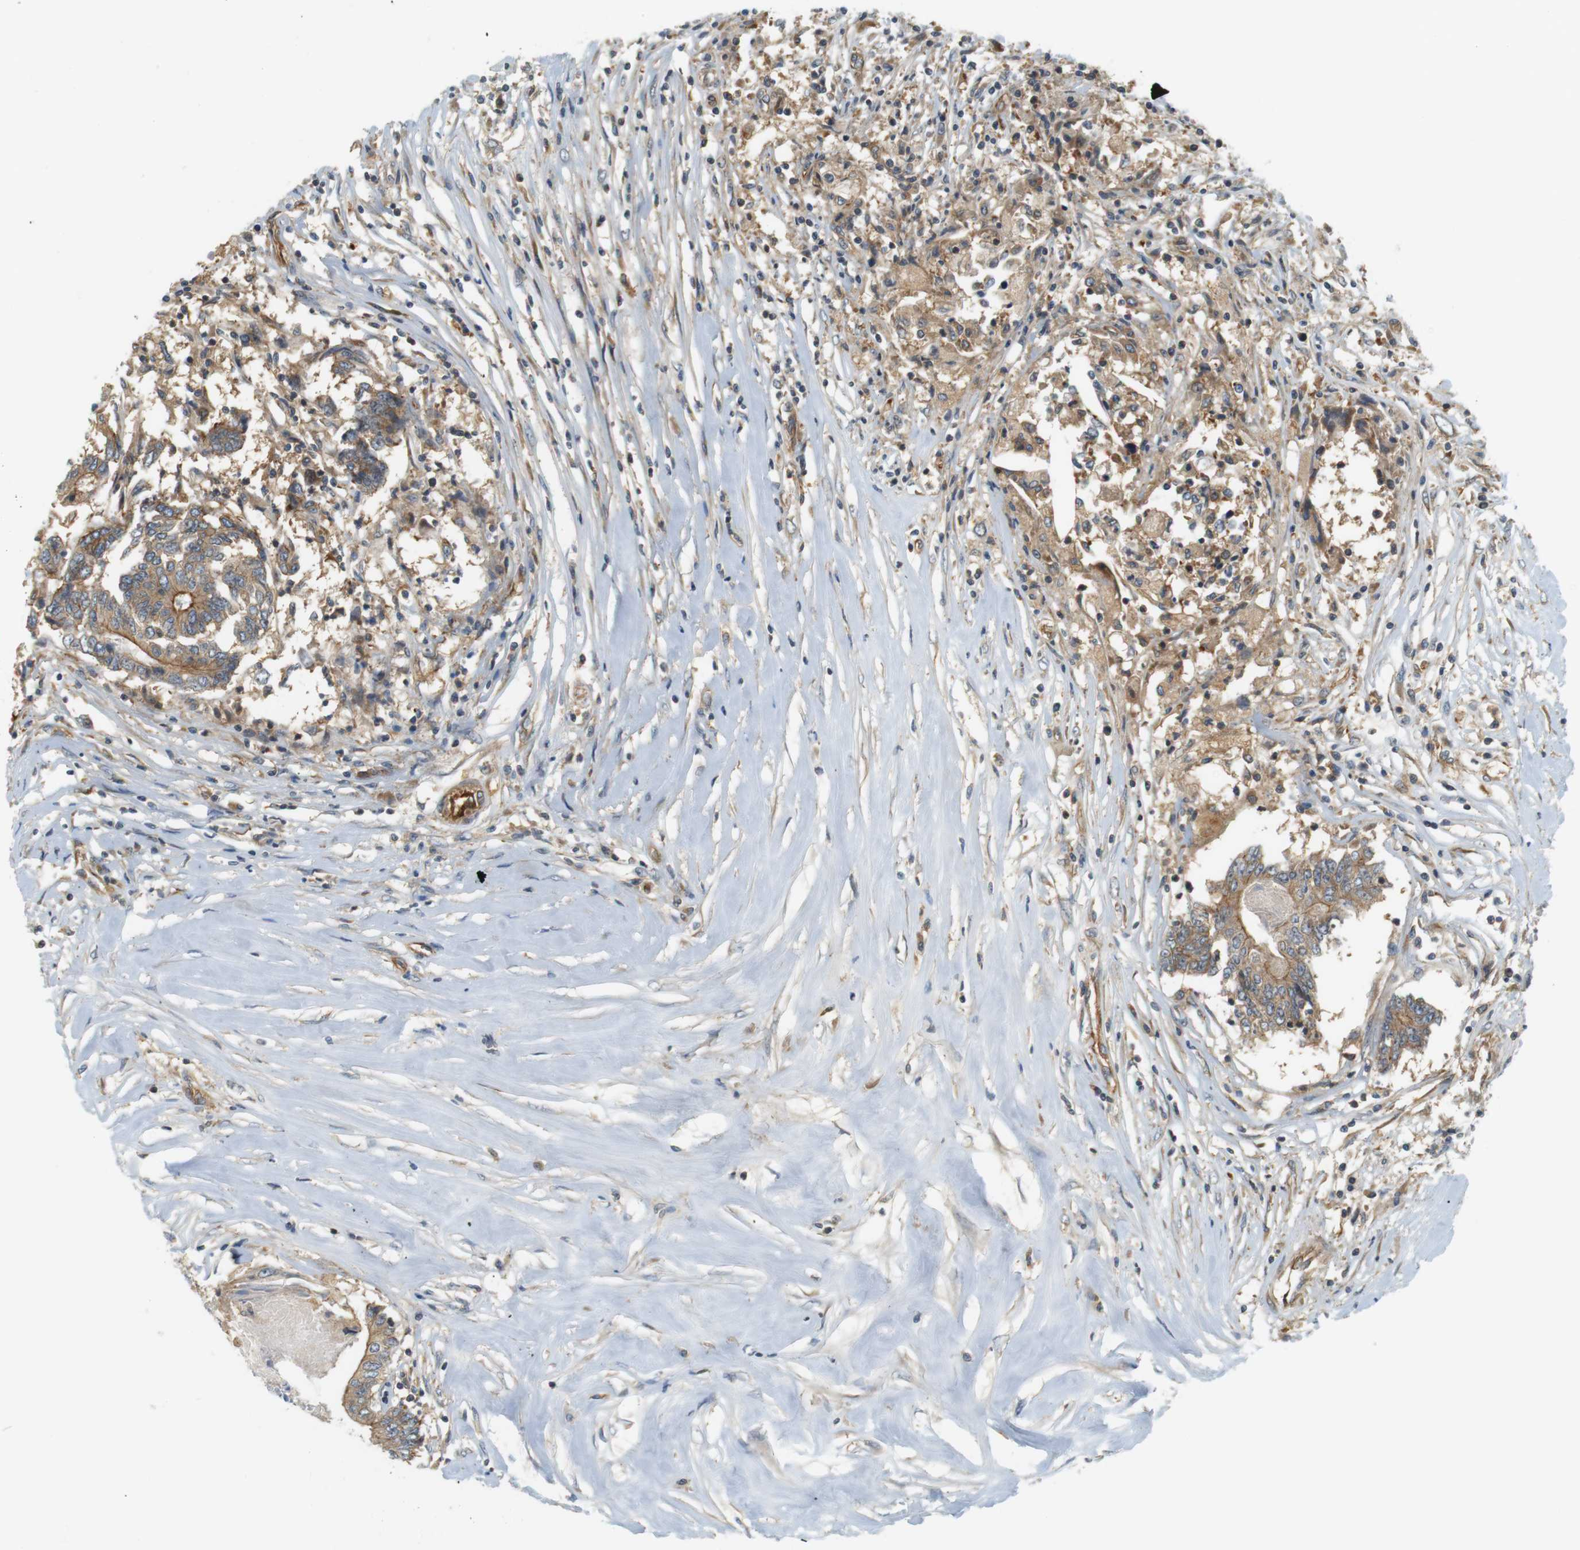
{"staining": {"intensity": "moderate", "quantity": ">75%", "location": "cytoplasmic/membranous"}, "tissue": "colorectal cancer", "cell_type": "Tumor cells", "image_type": "cancer", "snomed": [{"axis": "morphology", "description": "Adenocarcinoma, NOS"}, {"axis": "topography", "description": "Rectum"}], "caption": "Colorectal cancer stained with a brown dye demonstrates moderate cytoplasmic/membranous positive staining in about >75% of tumor cells.", "gene": "SH3GLB1", "patient": {"sex": "male", "age": 63}}